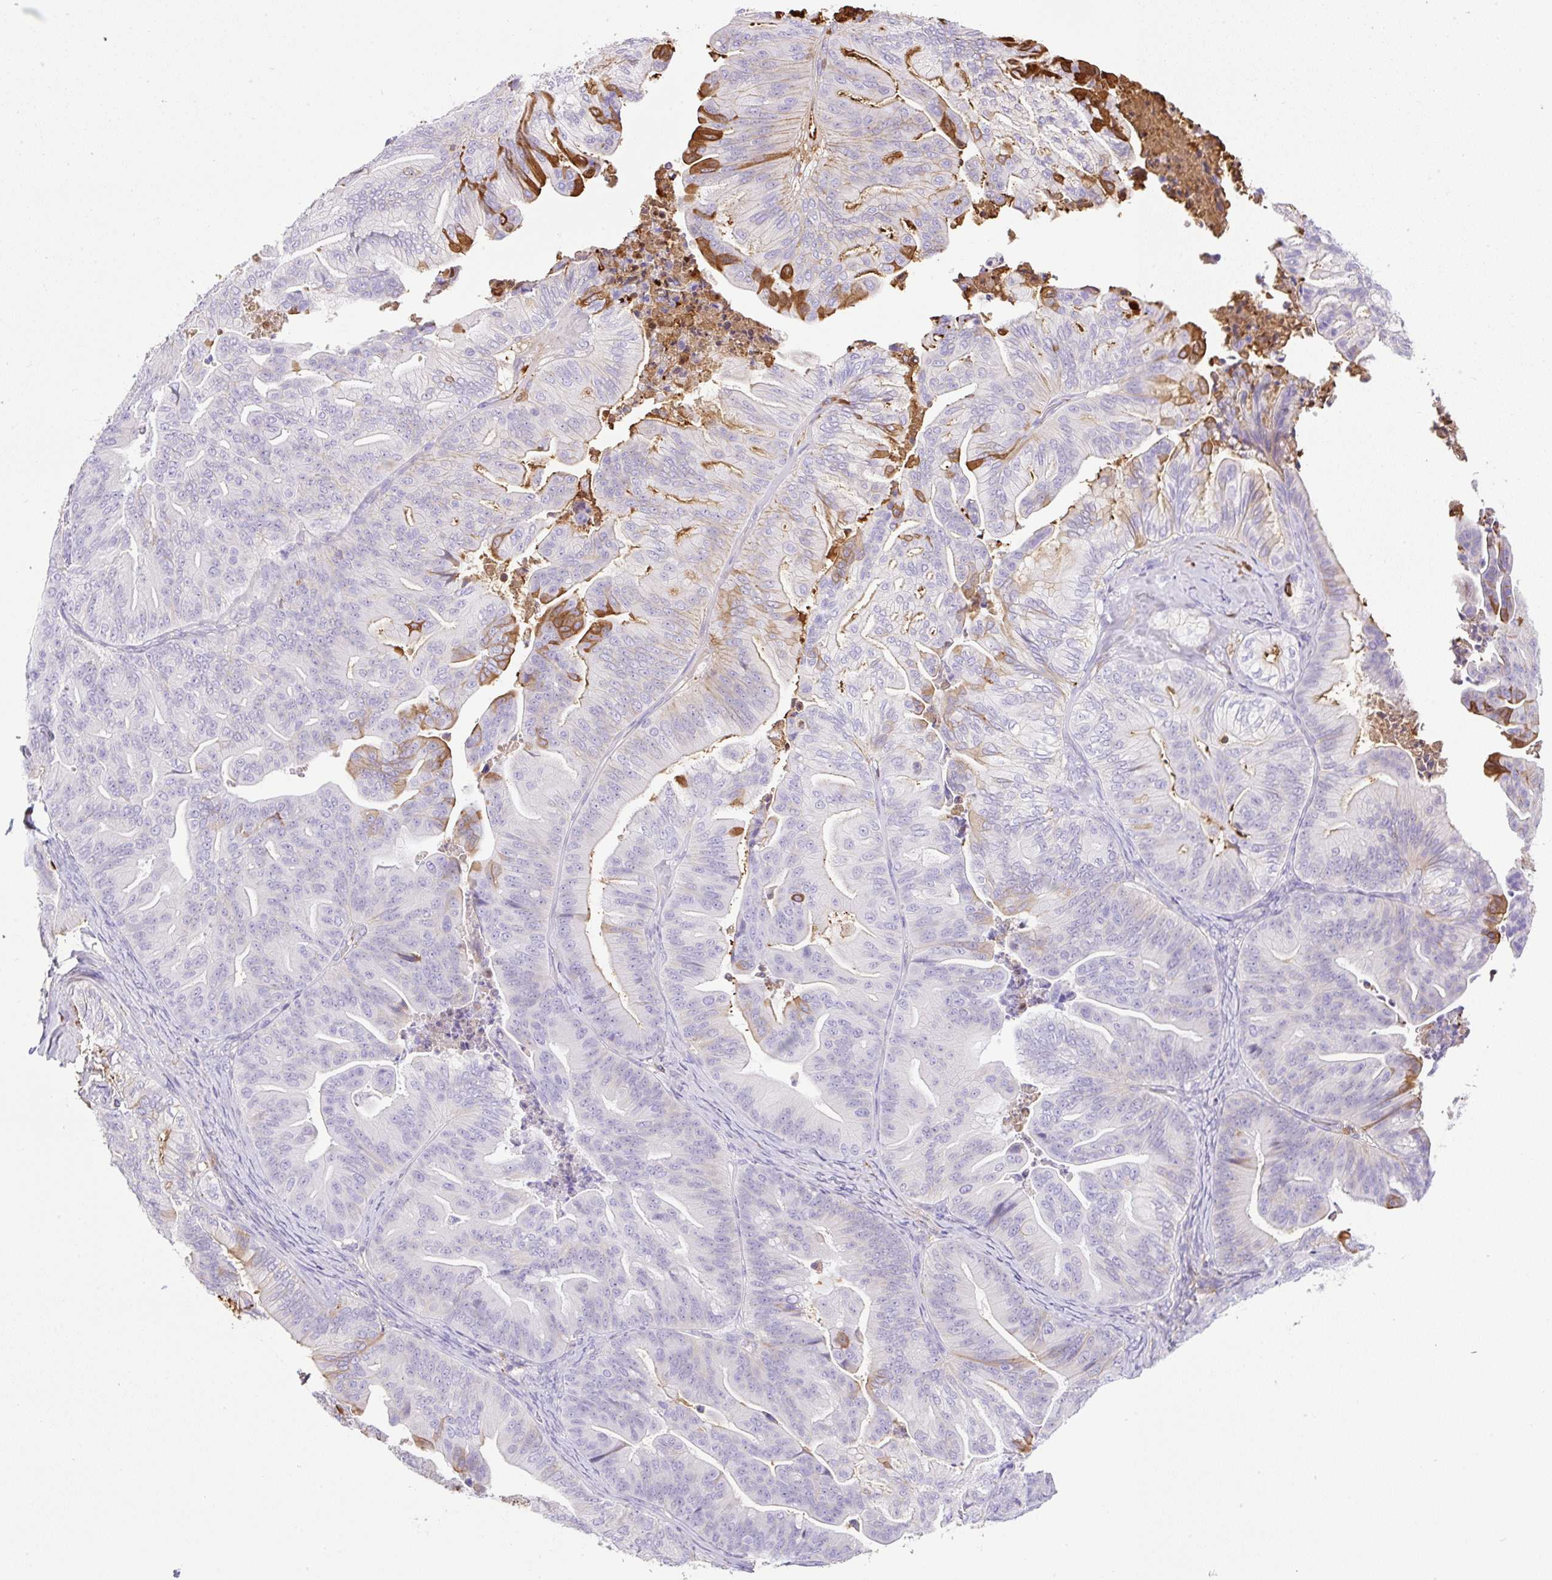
{"staining": {"intensity": "strong", "quantity": "<25%", "location": "cytoplasmic/membranous"}, "tissue": "ovarian cancer", "cell_type": "Tumor cells", "image_type": "cancer", "snomed": [{"axis": "morphology", "description": "Cystadenocarcinoma, mucinous, NOS"}, {"axis": "topography", "description": "Ovary"}], "caption": "Human ovarian cancer (mucinous cystadenocarcinoma) stained with a brown dye exhibits strong cytoplasmic/membranous positive positivity in about <25% of tumor cells.", "gene": "TDRD15", "patient": {"sex": "female", "age": 67}}